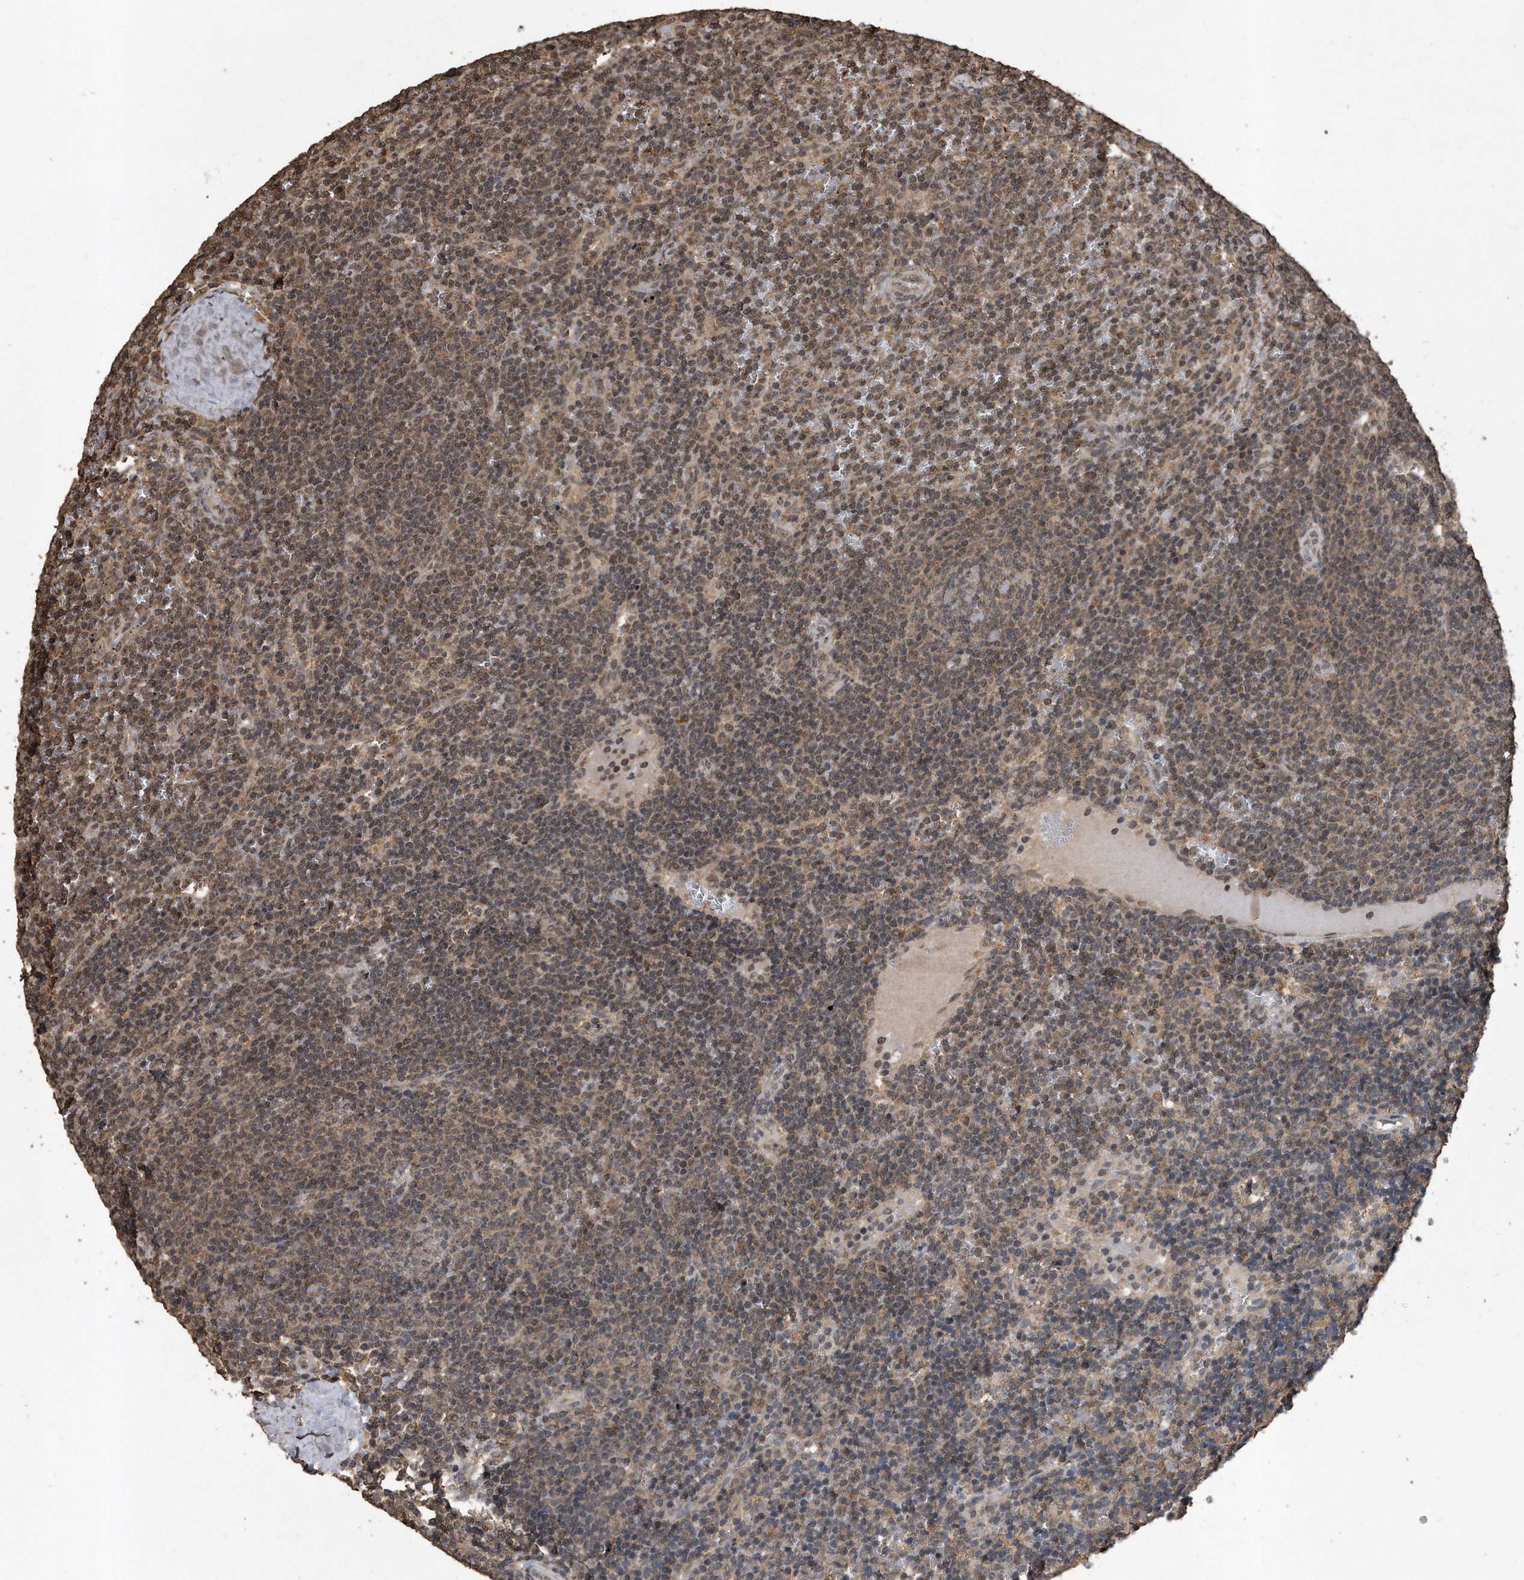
{"staining": {"intensity": "weak", "quantity": "25%-75%", "location": "cytoplasmic/membranous"}, "tissue": "lymphoma", "cell_type": "Tumor cells", "image_type": "cancer", "snomed": [{"axis": "morphology", "description": "Malignant lymphoma, non-Hodgkin's type, Low grade"}, {"axis": "topography", "description": "Spleen"}], "caption": "Tumor cells reveal low levels of weak cytoplasmic/membranous staining in approximately 25%-75% of cells in lymphoma. Using DAB (brown) and hematoxylin (blue) stains, captured at high magnification using brightfield microscopy.", "gene": "CRYZL1", "patient": {"sex": "female", "age": 50}}